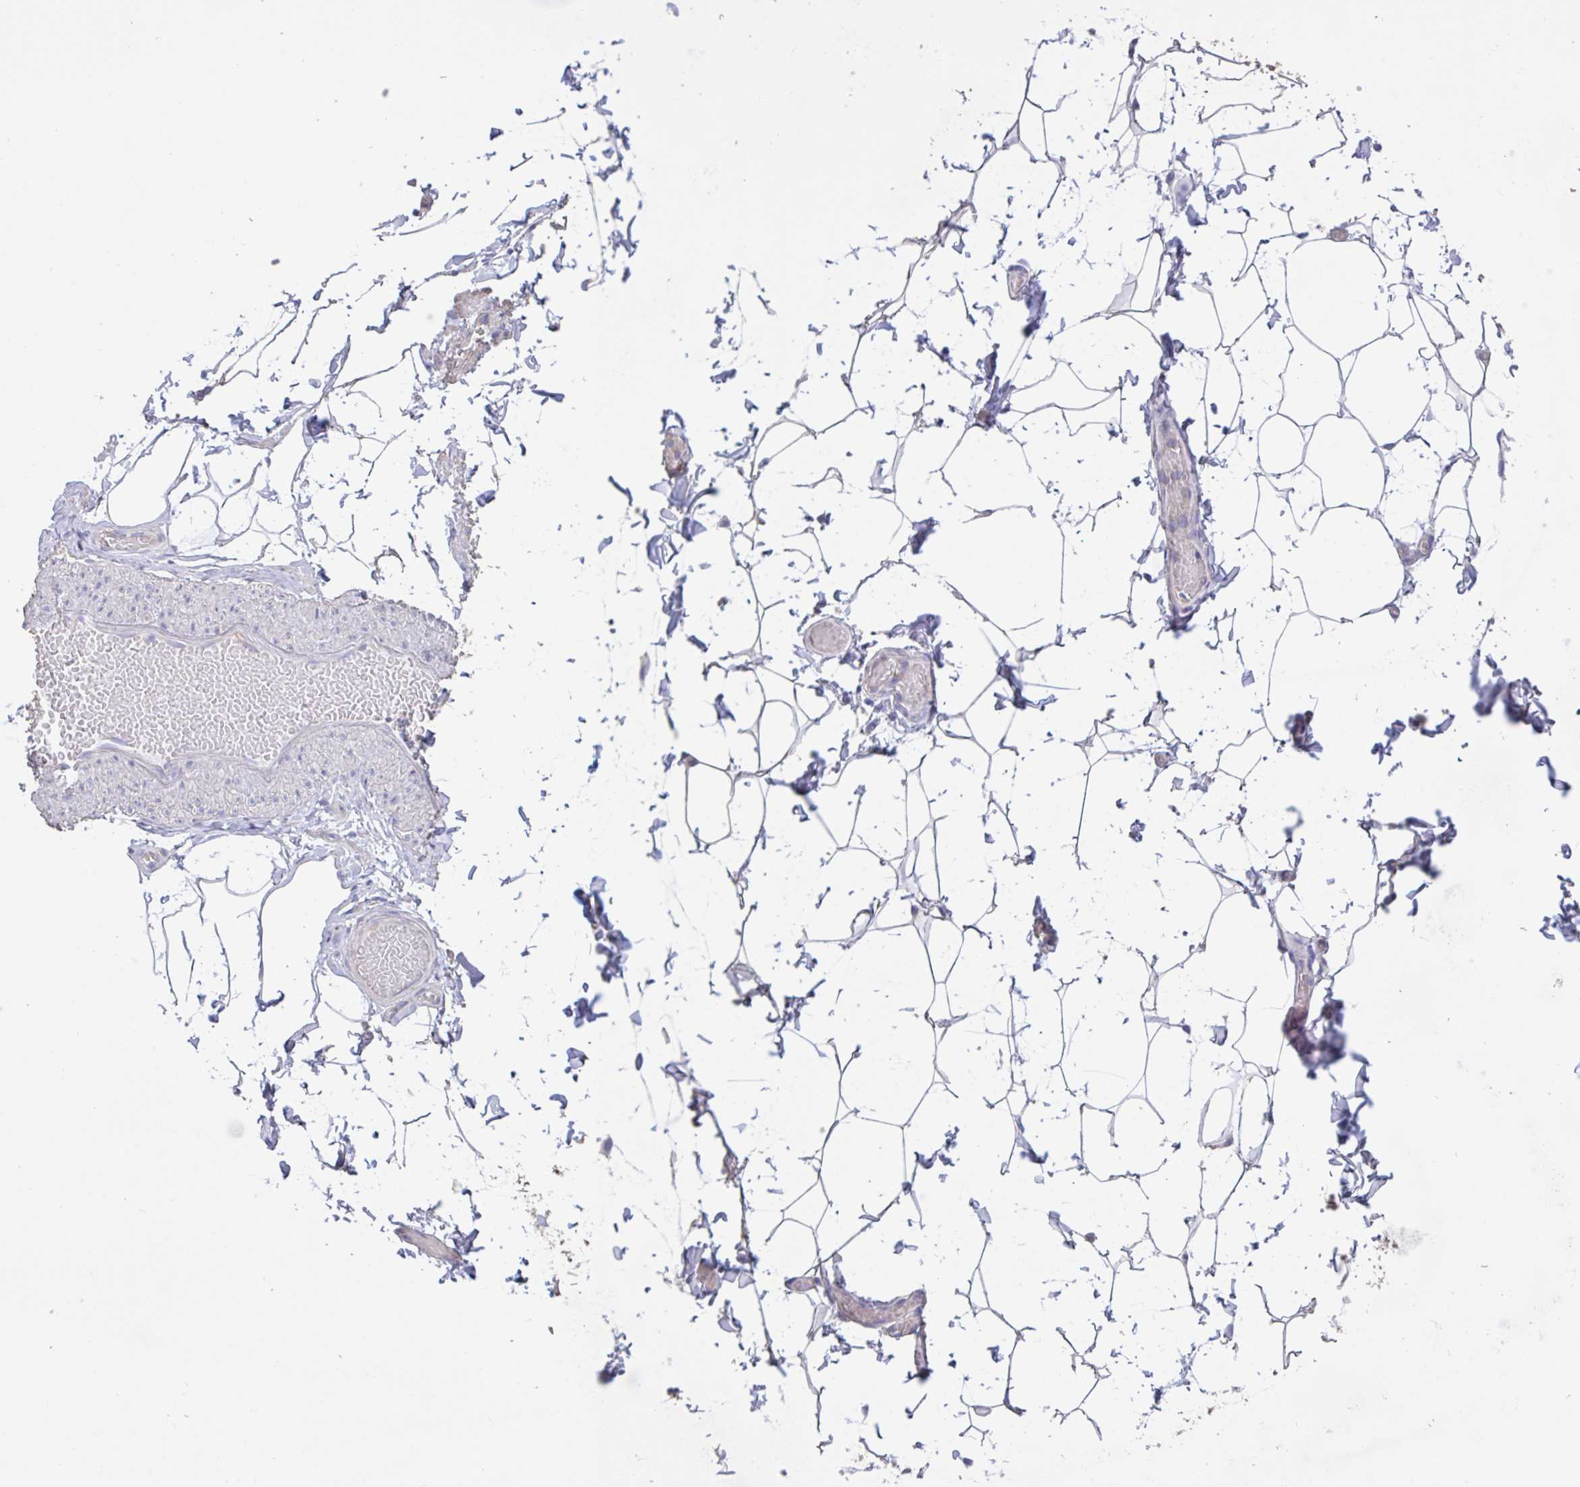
{"staining": {"intensity": "negative", "quantity": "none", "location": "none"}, "tissue": "adipose tissue", "cell_type": "Adipocytes", "image_type": "normal", "snomed": [{"axis": "morphology", "description": "Normal tissue, NOS"}, {"axis": "topography", "description": "Soft tissue"}, {"axis": "topography", "description": "Adipose tissue"}, {"axis": "topography", "description": "Vascular tissue"}, {"axis": "topography", "description": "Peripheral nerve tissue"}], "caption": "High magnification brightfield microscopy of normal adipose tissue stained with DAB (brown) and counterstained with hematoxylin (blue): adipocytes show no significant expression.", "gene": "CHMP5", "patient": {"sex": "male", "age": 29}}